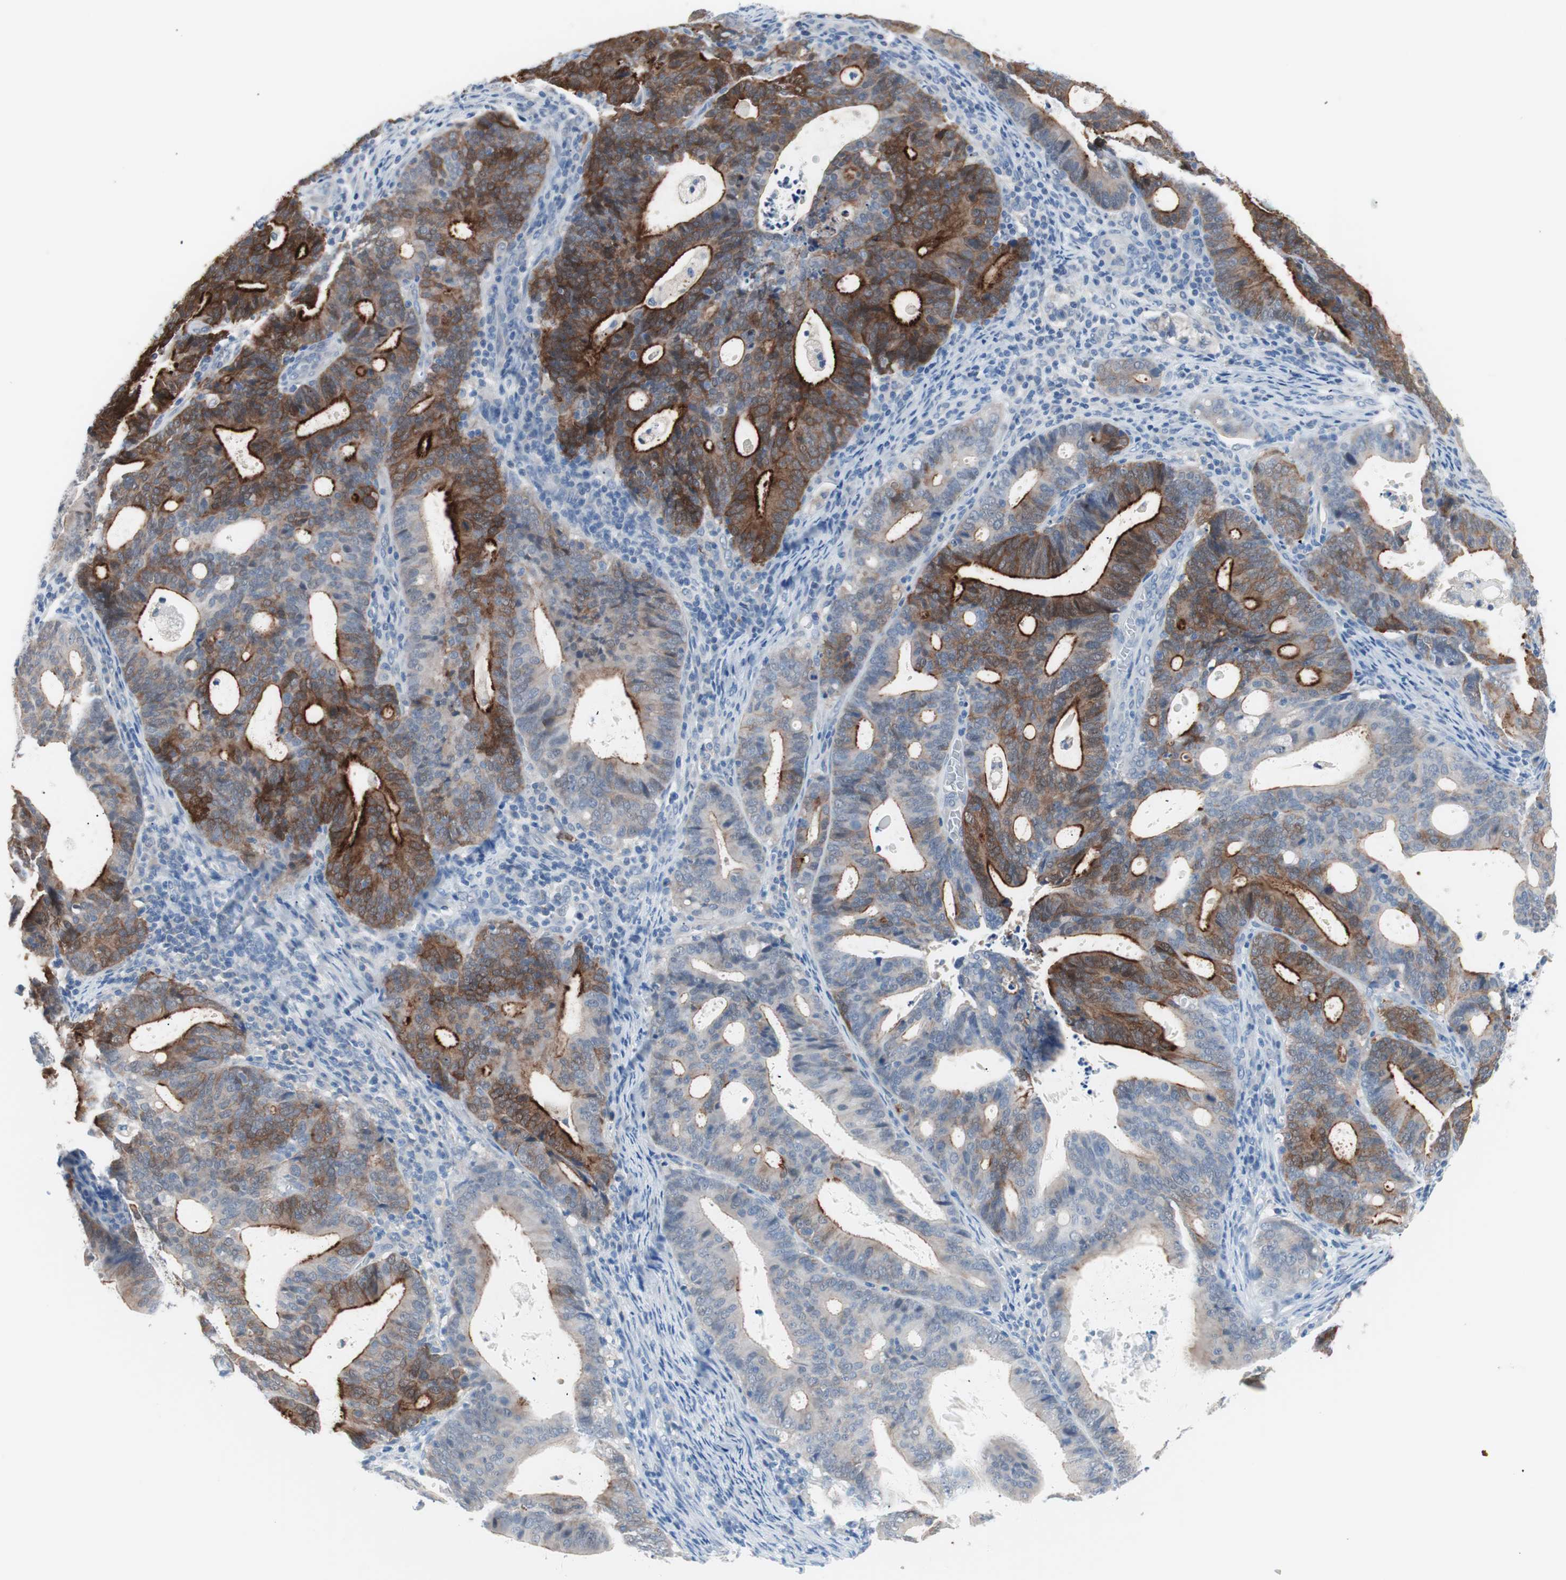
{"staining": {"intensity": "strong", "quantity": "25%-75%", "location": "cytoplasmic/membranous"}, "tissue": "endometrial cancer", "cell_type": "Tumor cells", "image_type": "cancer", "snomed": [{"axis": "morphology", "description": "Adenocarcinoma, NOS"}, {"axis": "topography", "description": "Uterus"}], "caption": "Immunohistochemistry histopathology image of neoplastic tissue: human adenocarcinoma (endometrial) stained using immunohistochemistry (IHC) demonstrates high levels of strong protein expression localized specifically in the cytoplasmic/membranous of tumor cells, appearing as a cytoplasmic/membranous brown color.", "gene": "VIL1", "patient": {"sex": "female", "age": 83}}